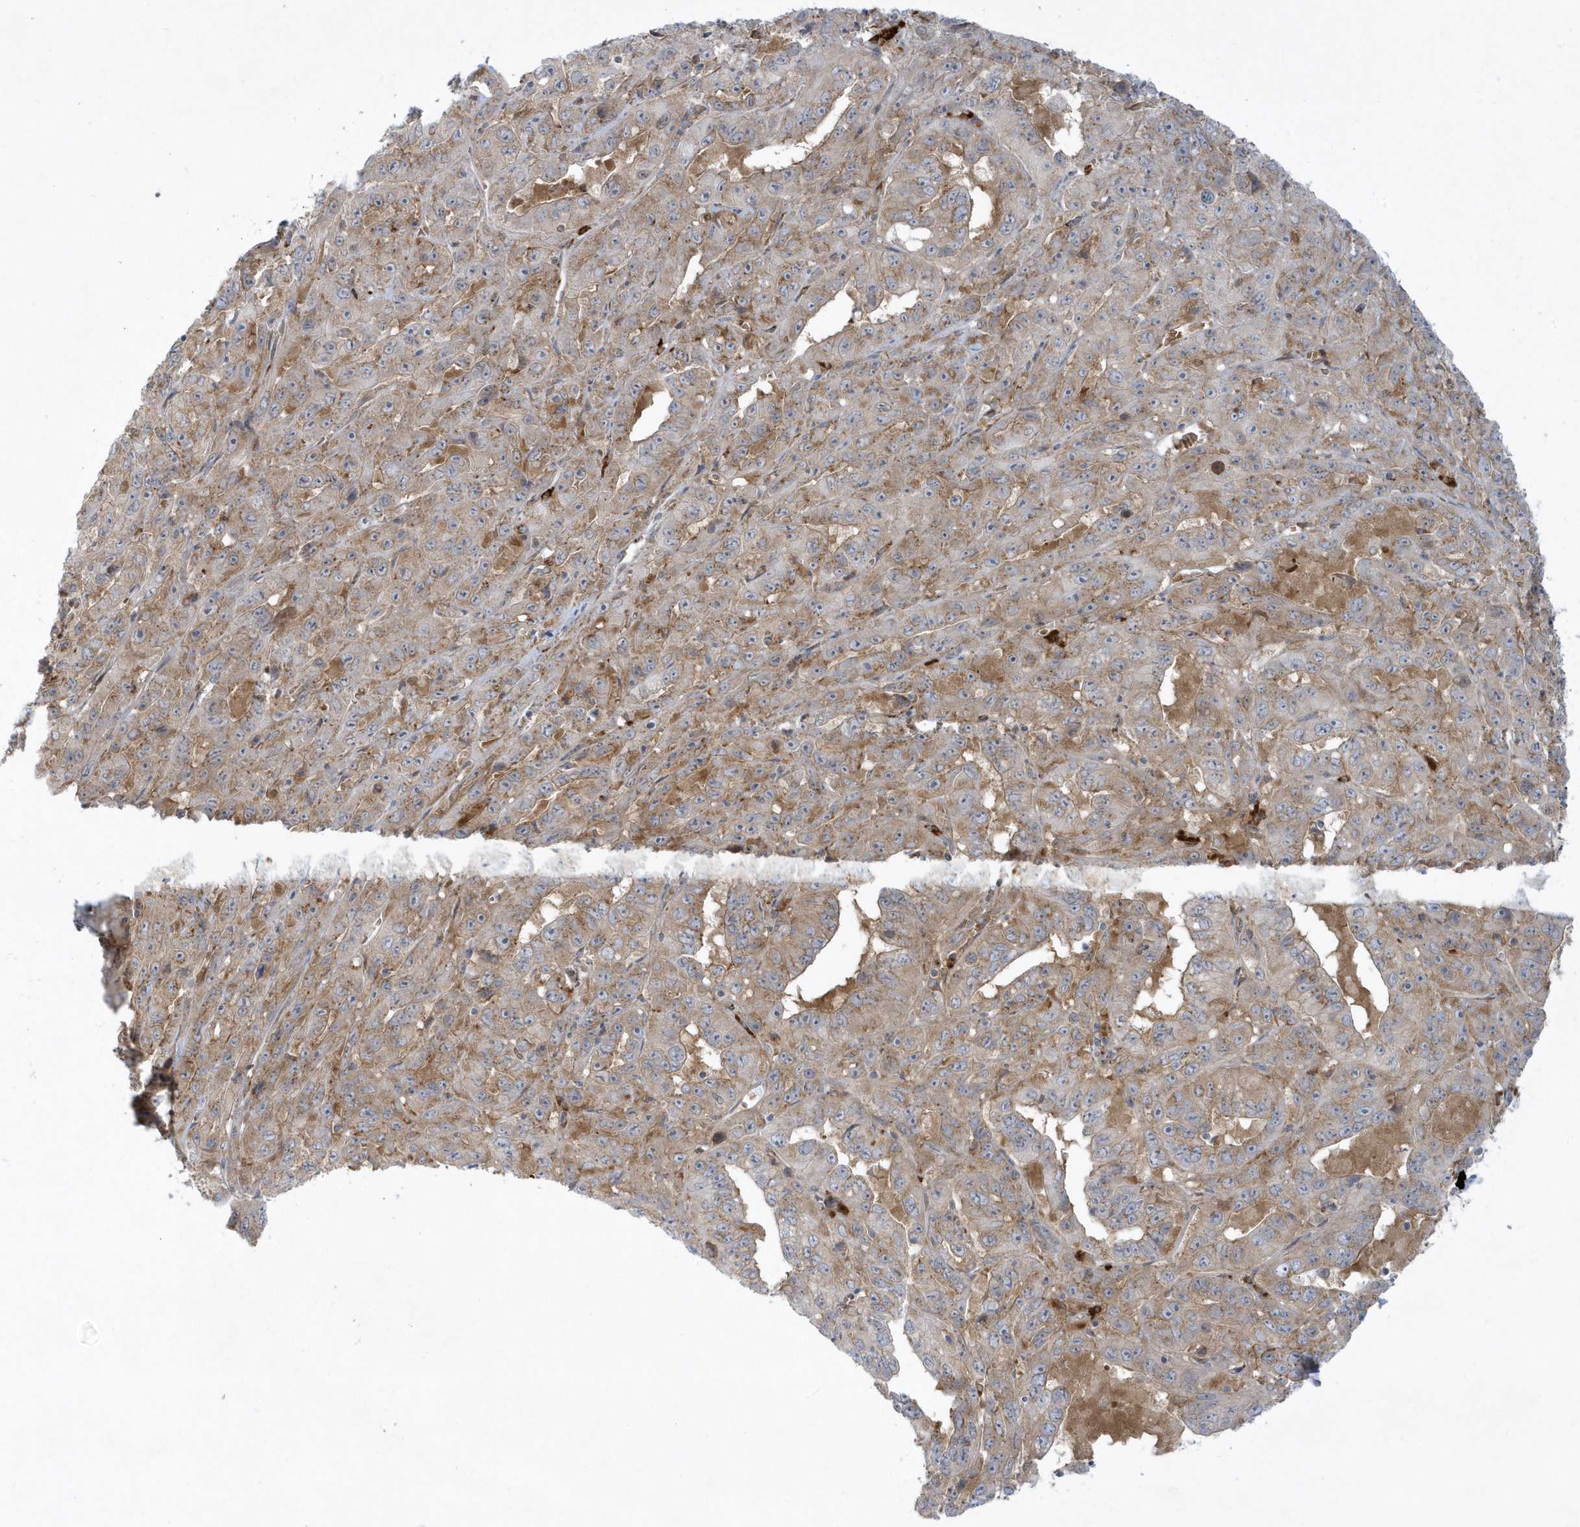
{"staining": {"intensity": "weak", "quantity": ">75%", "location": "cytoplasmic/membranous"}, "tissue": "pancreatic cancer", "cell_type": "Tumor cells", "image_type": "cancer", "snomed": [{"axis": "morphology", "description": "Adenocarcinoma, NOS"}, {"axis": "topography", "description": "Pancreas"}], "caption": "This is an image of immunohistochemistry staining of pancreatic adenocarcinoma, which shows weak expression in the cytoplasmic/membranous of tumor cells.", "gene": "RPP40", "patient": {"sex": "male", "age": 63}}